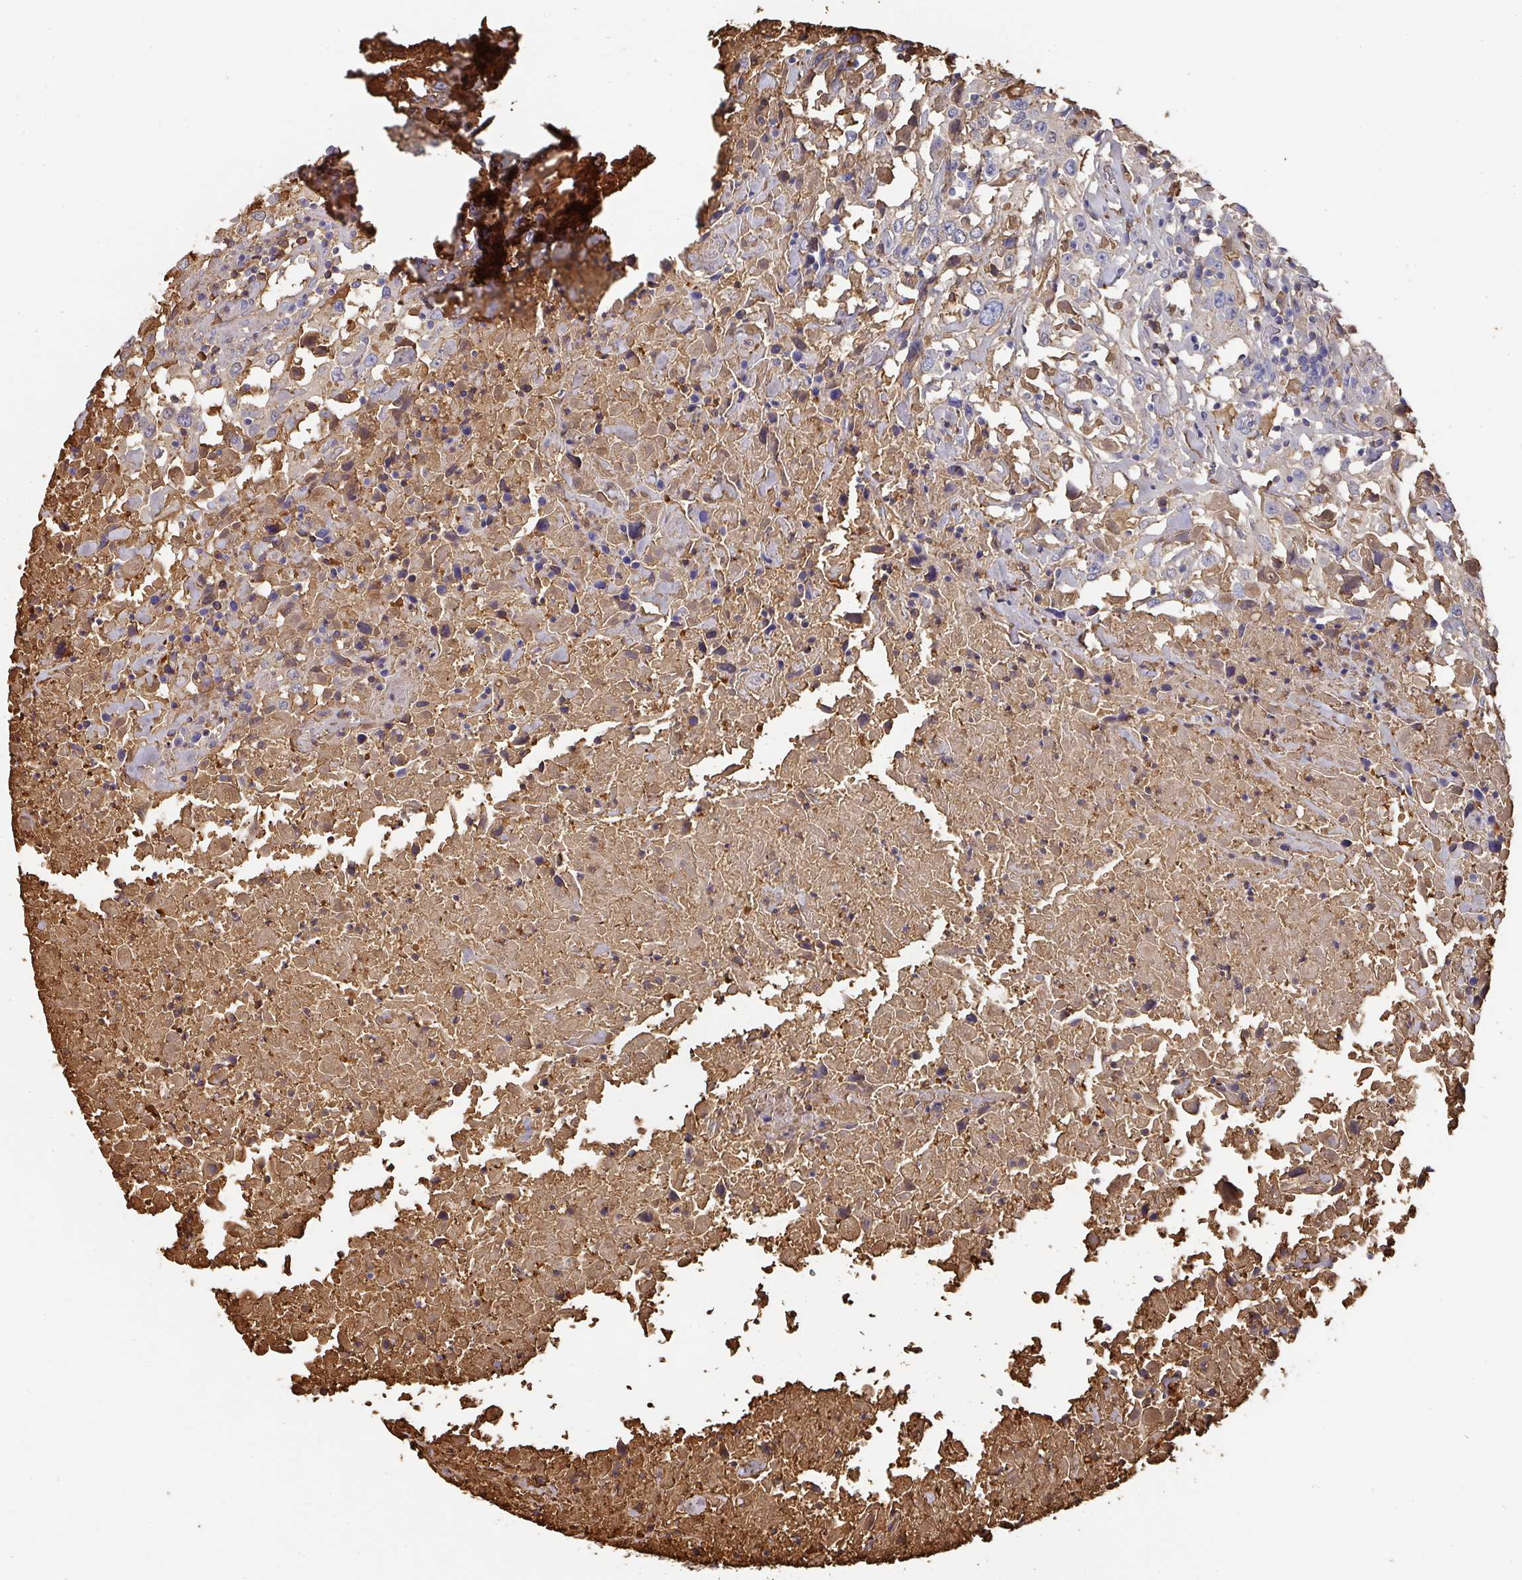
{"staining": {"intensity": "negative", "quantity": "none", "location": "none"}, "tissue": "urothelial cancer", "cell_type": "Tumor cells", "image_type": "cancer", "snomed": [{"axis": "morphology", "description": "Urothelial carcinoma, High grade"}, {"axis": "topography", "description": "Urinary bladder"}], "caption": "A high-resolution micrograph shows IHC staining of high-grade urothelial carcinoma, which demonstrates no significant staining in tumor cells.", "gene": "ALB", "patient": {"sex": "male", "age": 61}}